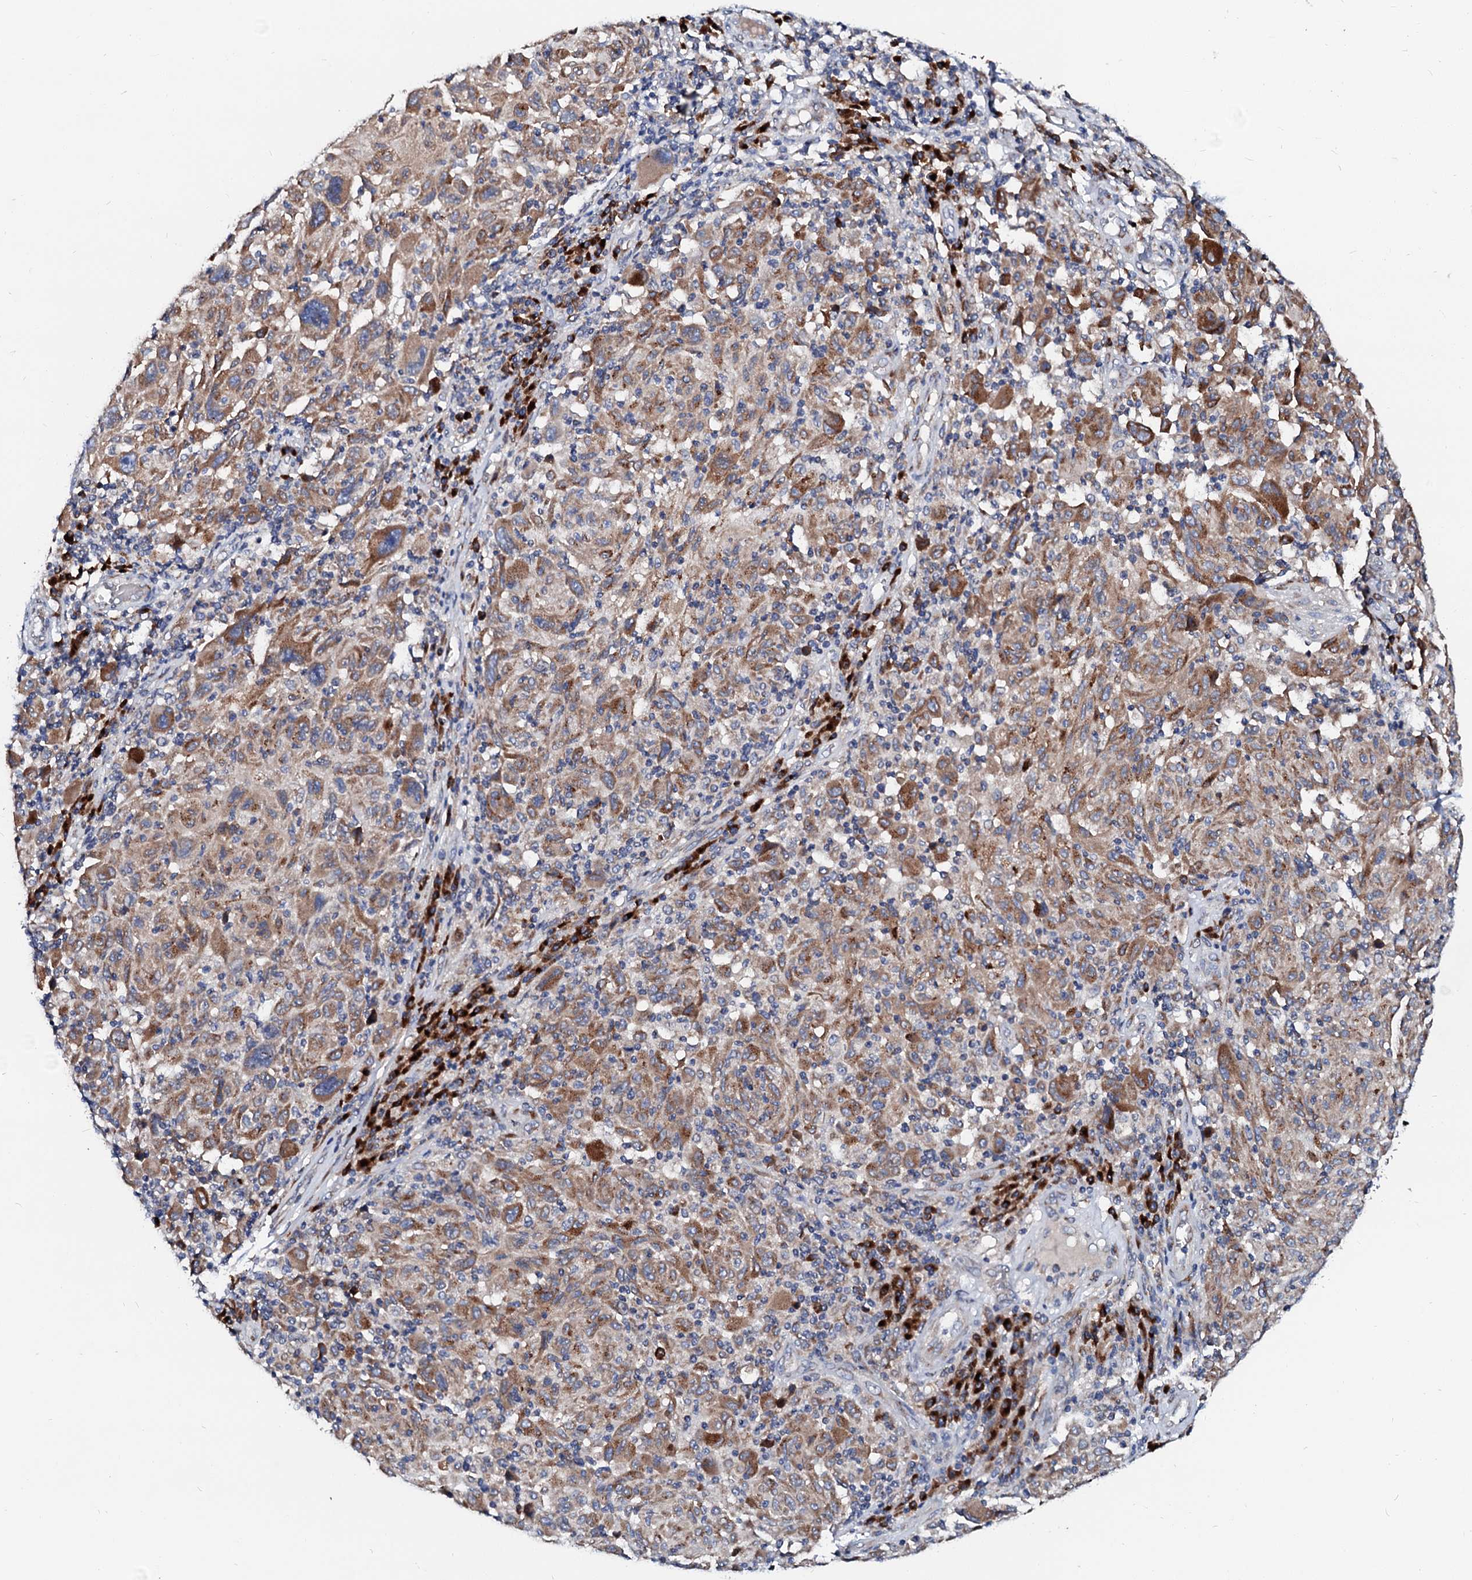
{"staining": {"intensity": "moderate", "quantity": "25%-75%", "location": "cytoplasmic/membranous"}, "tissue": "melanoma", "cell_type": "Tumor cells", "image_type": "cancer", "snomed": [{"axis": "morphology", "description": "Malignant melanoma, NOS"}, {"axis": "topography", "description": "Skin"}], "caption": "The micrograph displays immunohistochemical staining of malignant melanoma. There is moderate cytoplasmic/membranous positivity is present in about 25%-75% of tumor cells.", "gene": "LMAN1", "patient": {"sex": "male", "age": 53}}